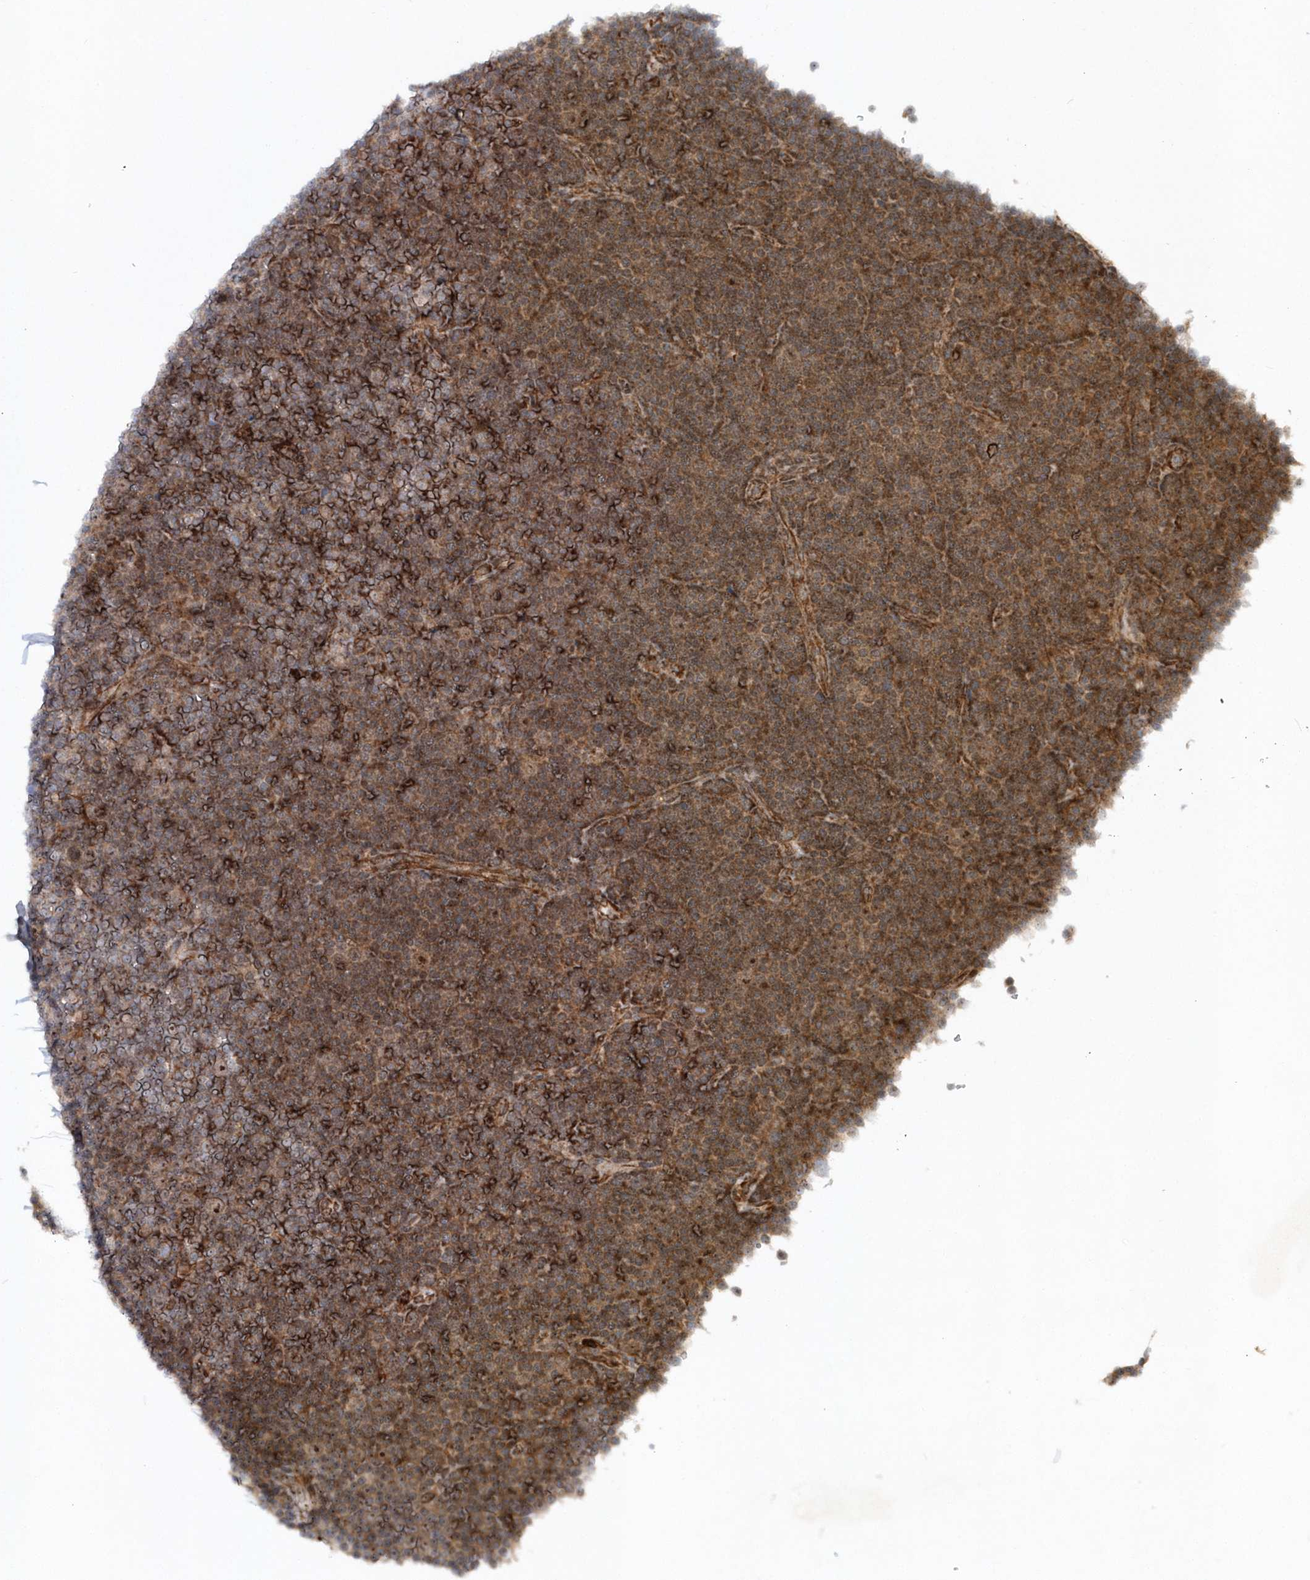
{"staining": {"intensity": "moderate", "quantity": ">75%", "location": "cytoplasmic/membranous,nuclear"}, "tissue": "lymphoma", "cell_type": "Tumor cells", "image_type": "cancer", "snomed": [{"axis": "morphology", "description": "Malignant lymphoma, non-Hodgkin's type, Low grade"}, {"axis": "topography", "description": "Lymph node"}], "caption": "Lymphoma stained for a protein shows moderate cytoplasmic/membranous and nuclear positivity in tumor cells.", "gene": "SOWAHB", "patient": {"sex": "female", "age": 67}}